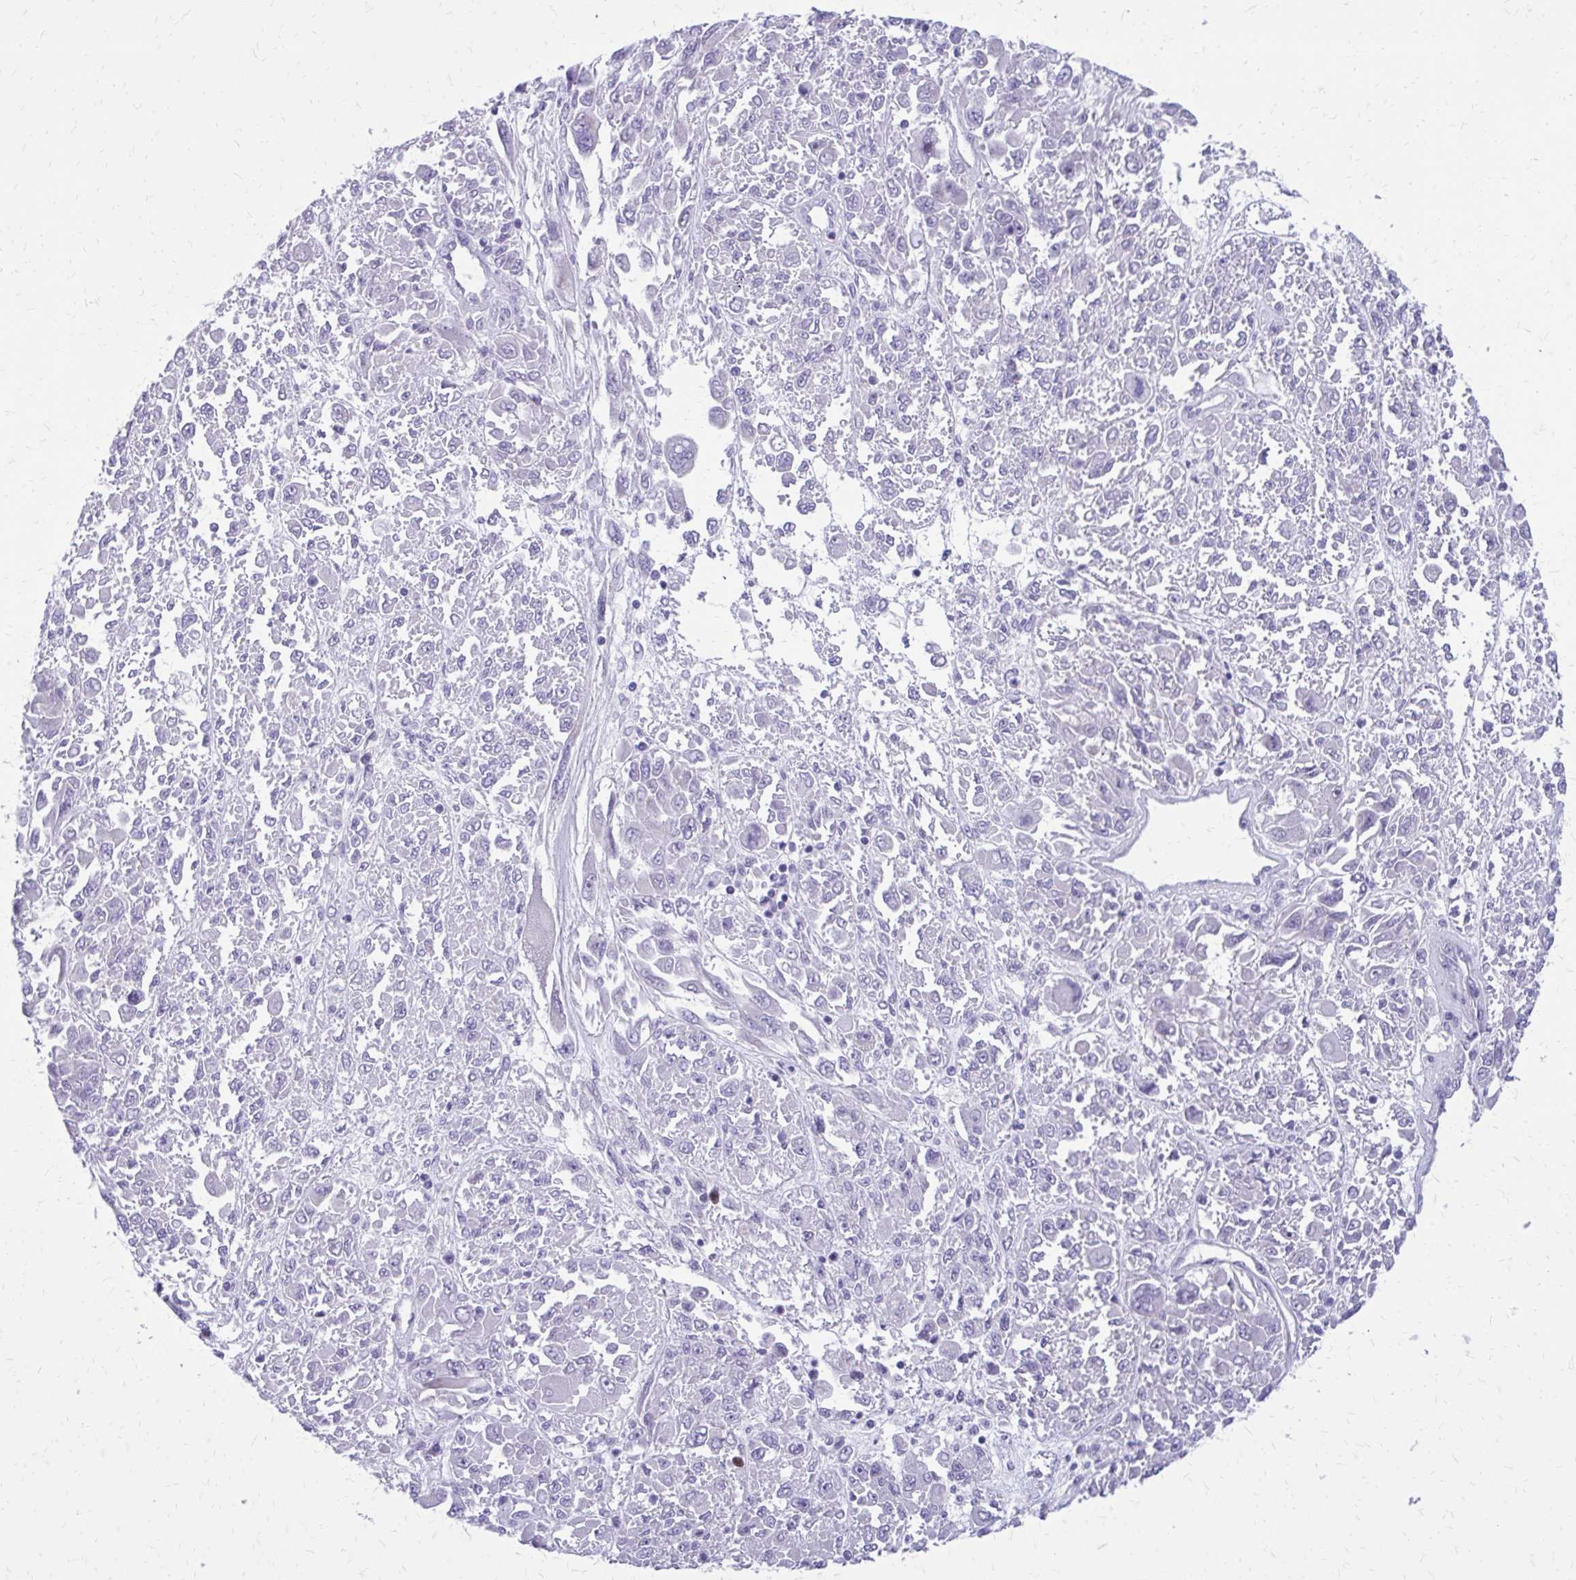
{"staining": {"intensity": "negative", "quantity": "none", "location": "none"}, "tissue": "melanoma", "cell_type": "Tumor cells", "image_type": "cancer", "snomed": [{"axis": "morphology", "description": "Malignant melanoma, NOS"}, {"axis": "topography", "description": "Skin"}], "caption": "Photomicrograph shows no significant protein staining in tumor cells of melanoma. (DAB (3,3'-diaminobenzidine) immunohistochemistry with hematoxylin counter stain).", "gene": "LCN15", "patient": {"sex": "female", "age": 91}}